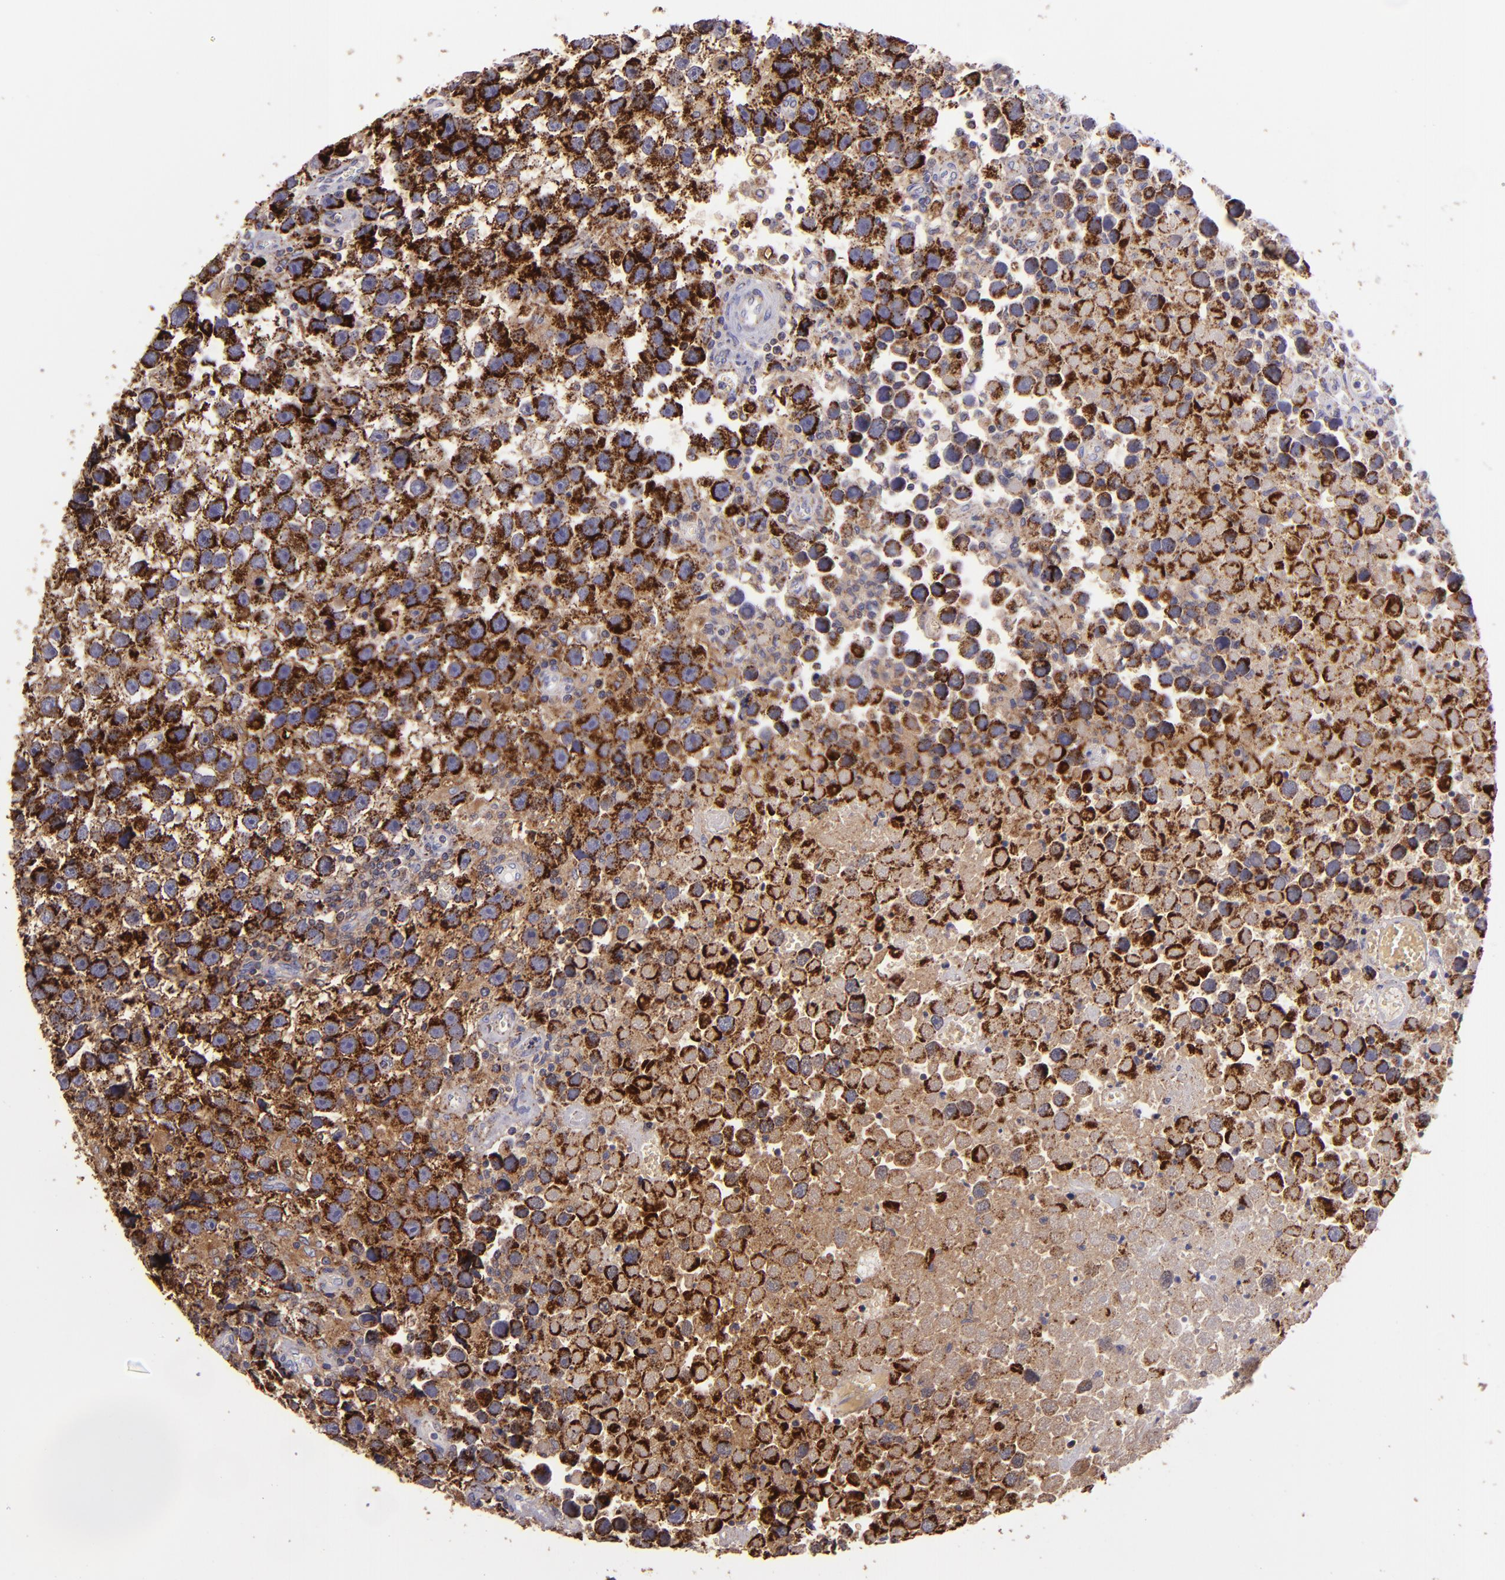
{"staining": {"intensity": "strong", "quantity": ">75%", "location": "cytoplasmic/membranous"}, "tissue": "testis cancer", "cell_type": "Tumor cells", "image_type": "cancer", "snomed": [{"axis": "morphology", "description": "Seminoma, NOS"}, {"axis": "topography", "description": "Testis"}], "caption": "Immunohistochemical staining of human testis cancer displays strong cytoplasmic/membranous protein expression in approximately >75% of tumor cells.", "gene": "HSPD1", "patient": {"sex": "male", "age": 43}}